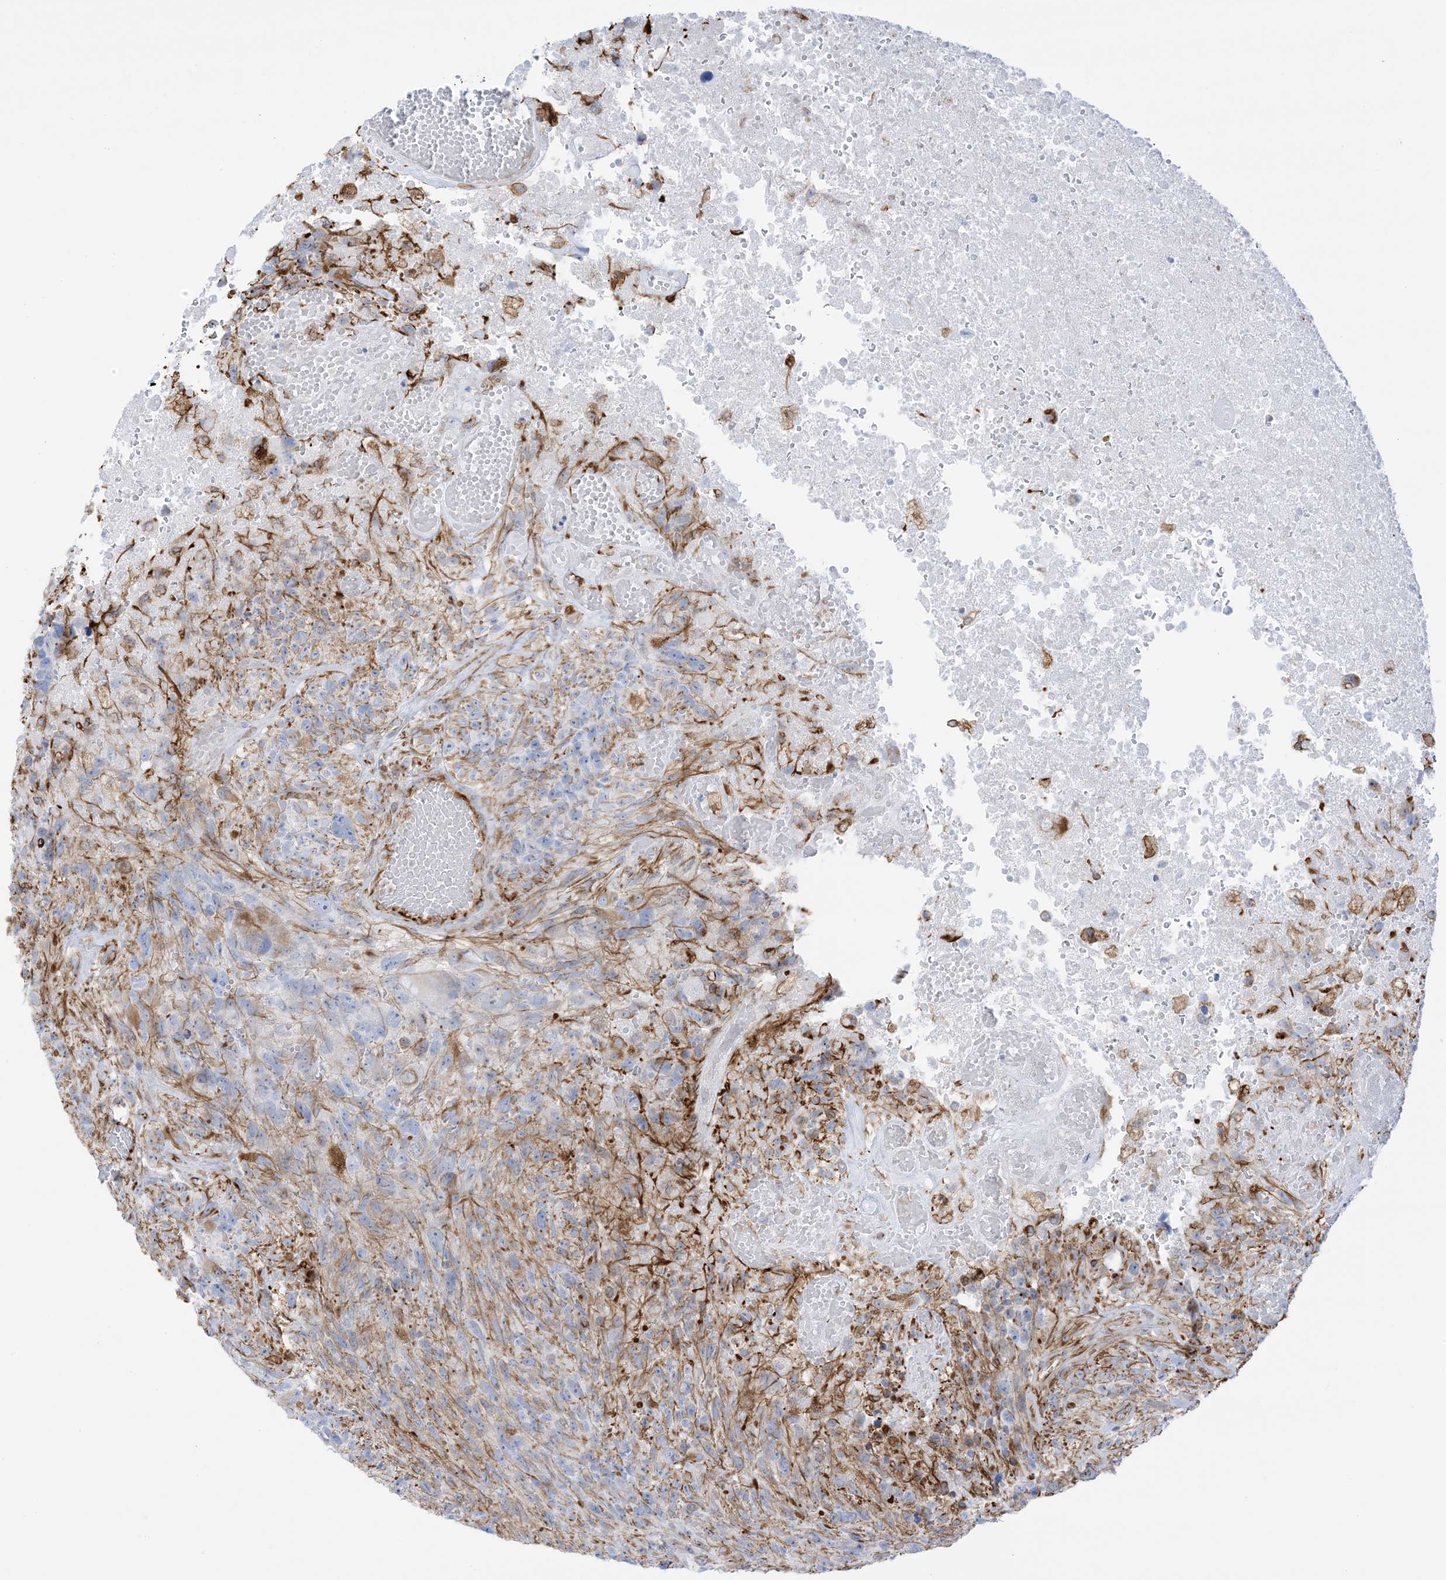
{"staining": {"intensity": "weak", "quantity": "<25%", "location": "cytoplasmic/membranous"}, "tissue": "glioma", "cell_type": "Tumor cells", "image_type": "cancer", "snomed": [{"axis": "morphology", "description": "Glioma, malignant, High grade"}, {"axis": "topography", "description": "Brain"}], "caption": "Immunohistochemistry (IHC) of human glioma demonstrates no staining in tumor cells.", "gene": "PID1", "patient": {"sex": "male", "age": 69}}